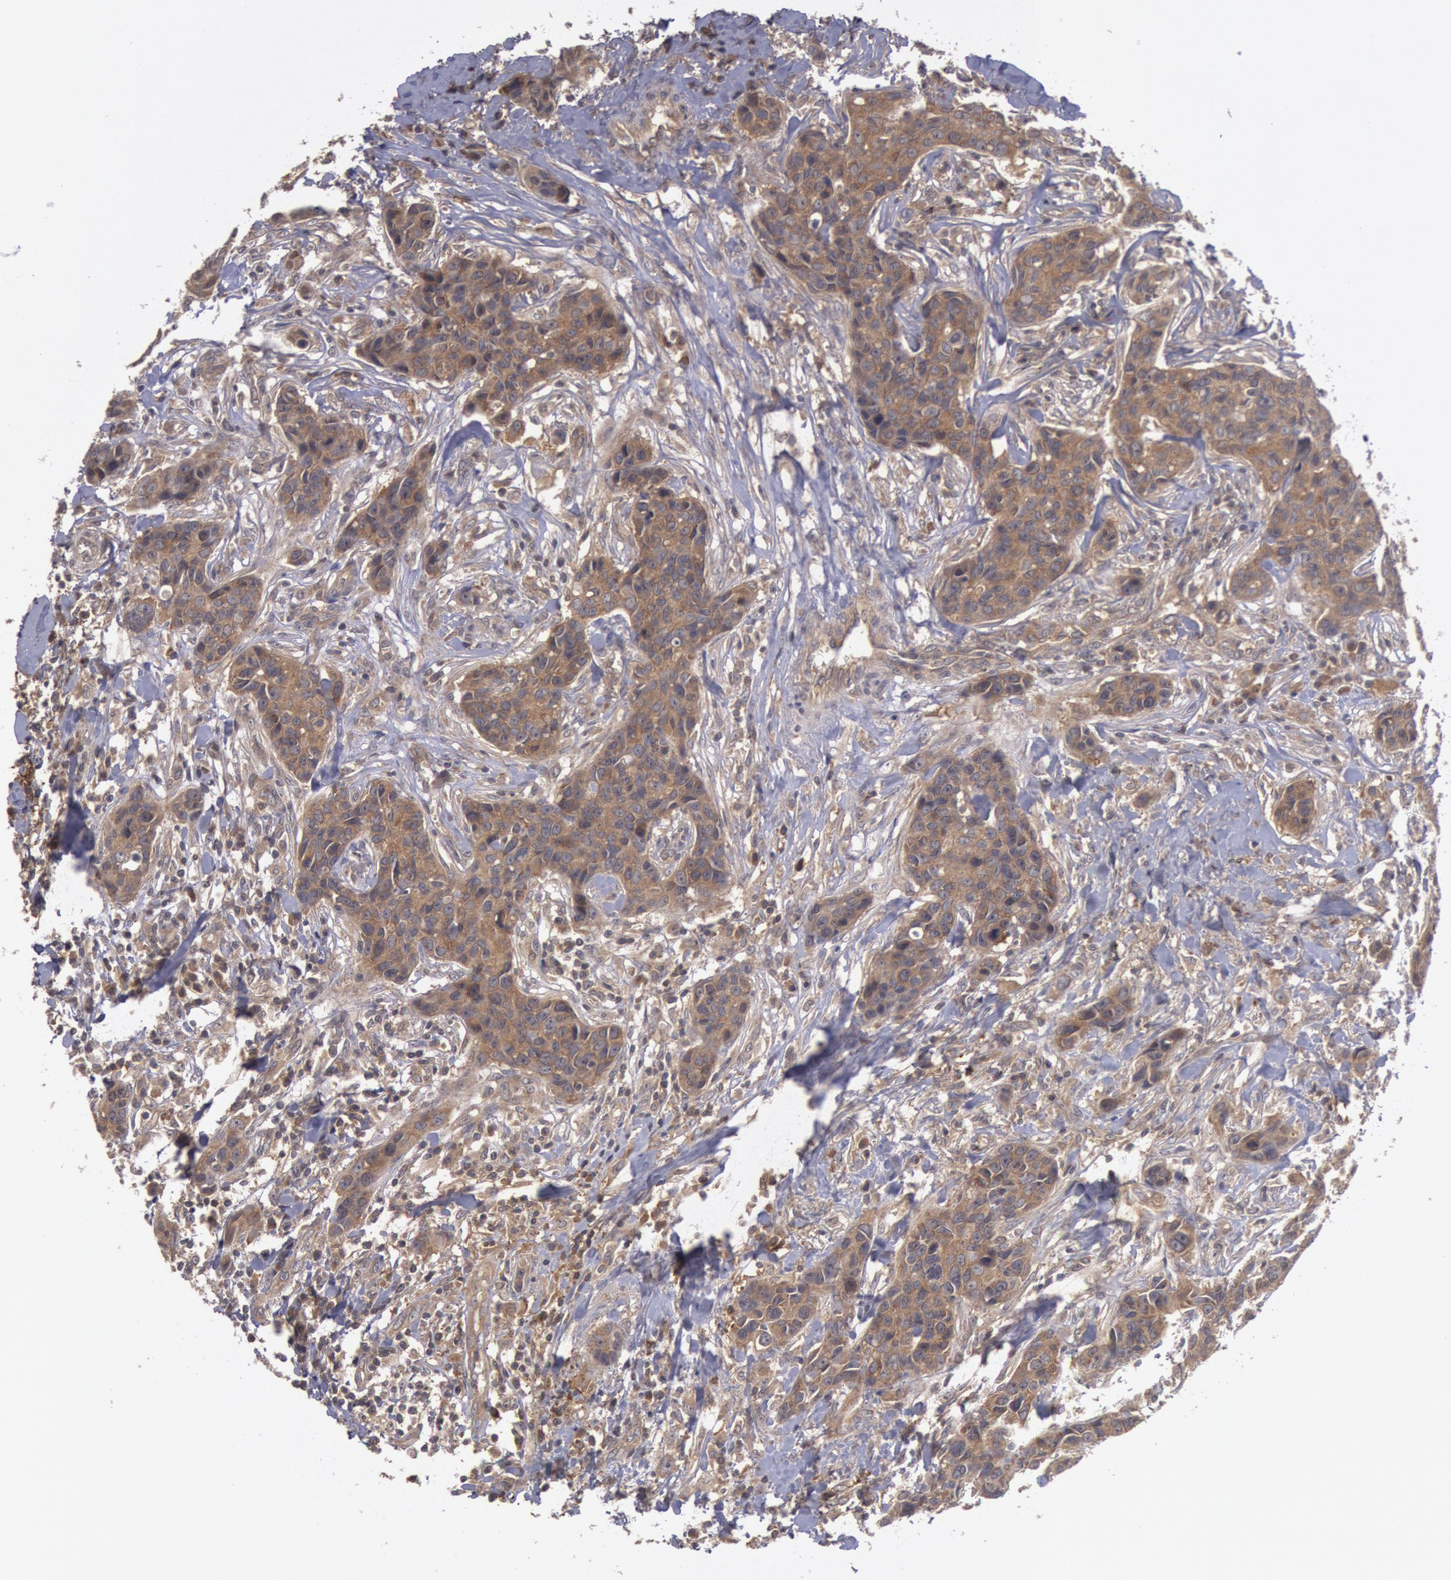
{"staining": {"intensity": "moderate", "quantity": ">75%", "location": "cytoplasmic/membranous"}, "tissue": "breast cancer", "cell_type": "Tumor cells", "image_type": "cancer", "snomed": [{"axis": "morphology", "description": "Duct carcinoma"}, {"axis": "topography", "description": "Breast"}], "caption": "Protein staining of breast cancer tissue shows moderate cytoplasmic/membranous positivity in approximately >75% of tumor cells.", "gene": "BRAF", "patient": {"sex": "female", "age": 91}}